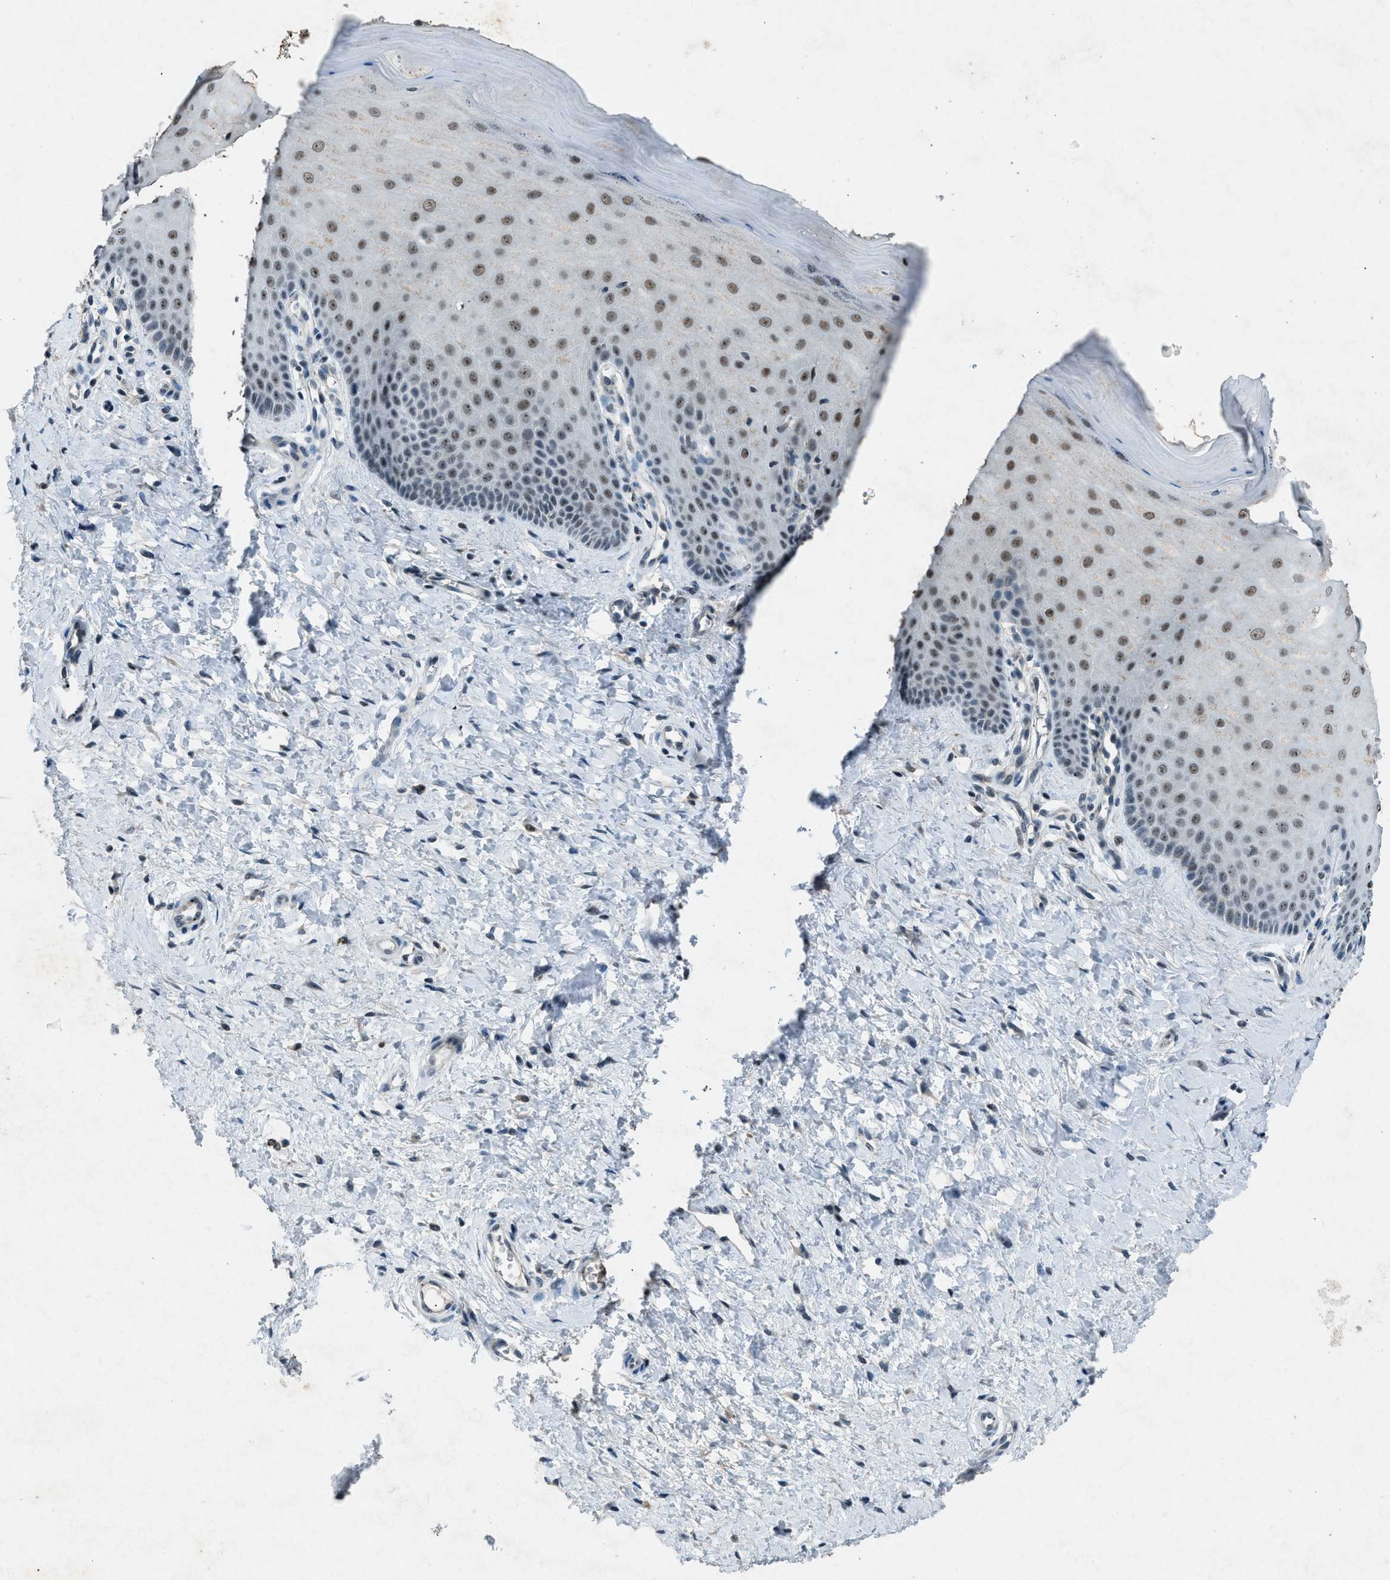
{"staining": {"intensity": "moderate", "quantity": ">75%", "location": "nuclear"}, "tissue": "cervix", "cell_type": "Glandular cells", "image_type": "normal", "snomed": [{"axis": "morphology", "description": "Normal tissue, NOS"}, {"axis": "topography", "description": "Cervix"}], "caption": "A histopathology image of human cervix stained for a protein shows moderate nuclear brown staining in glandular cells.", "gene": "ADCY1", "patient": {"sex": "female", "age": 55}}